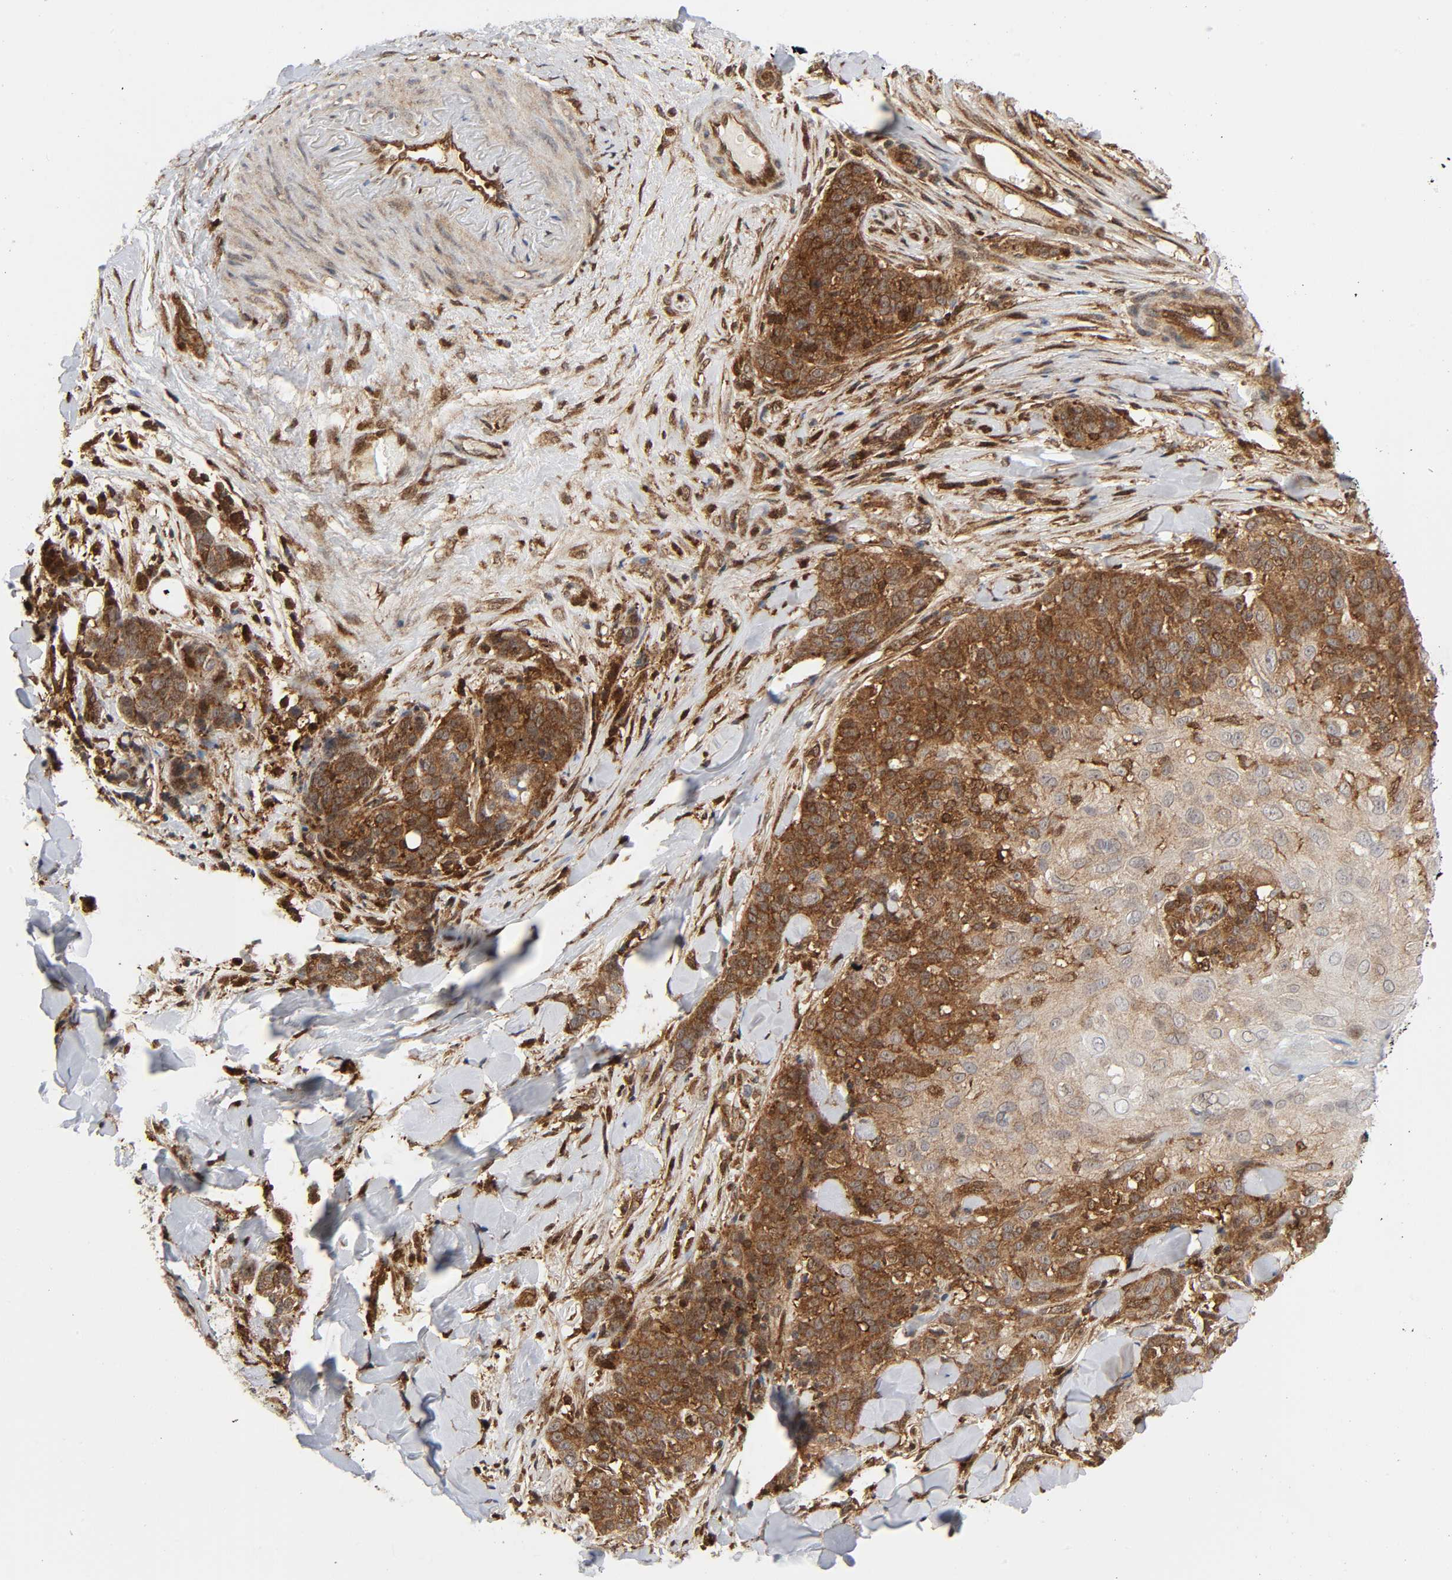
{"staining": {"intensity": "moderate", "quantity": "25%-75%", "location": "cytoplasmic/membranous"}, "tissue": "skin cancer", "cell_type": "Tumor cells", "image_type": "cancer", "snomed": [{"axis": "morphology", "description": "Normal tissue, NOS"}, {"axis": "morphology", "description": "Squamous cell carcinoma, NOS"}, {"axis": "topography", "description": "Skin"}], "caption": "Protein expression by immunohistochemistry (IHC) exhibits moderate cytoplasmic/membranous positivity in about 25%-75% of tumor cells in squamous cell carcinoma (skin).", "gene": "MAPK1", "patient": {"sex": "female", "age": 83}}